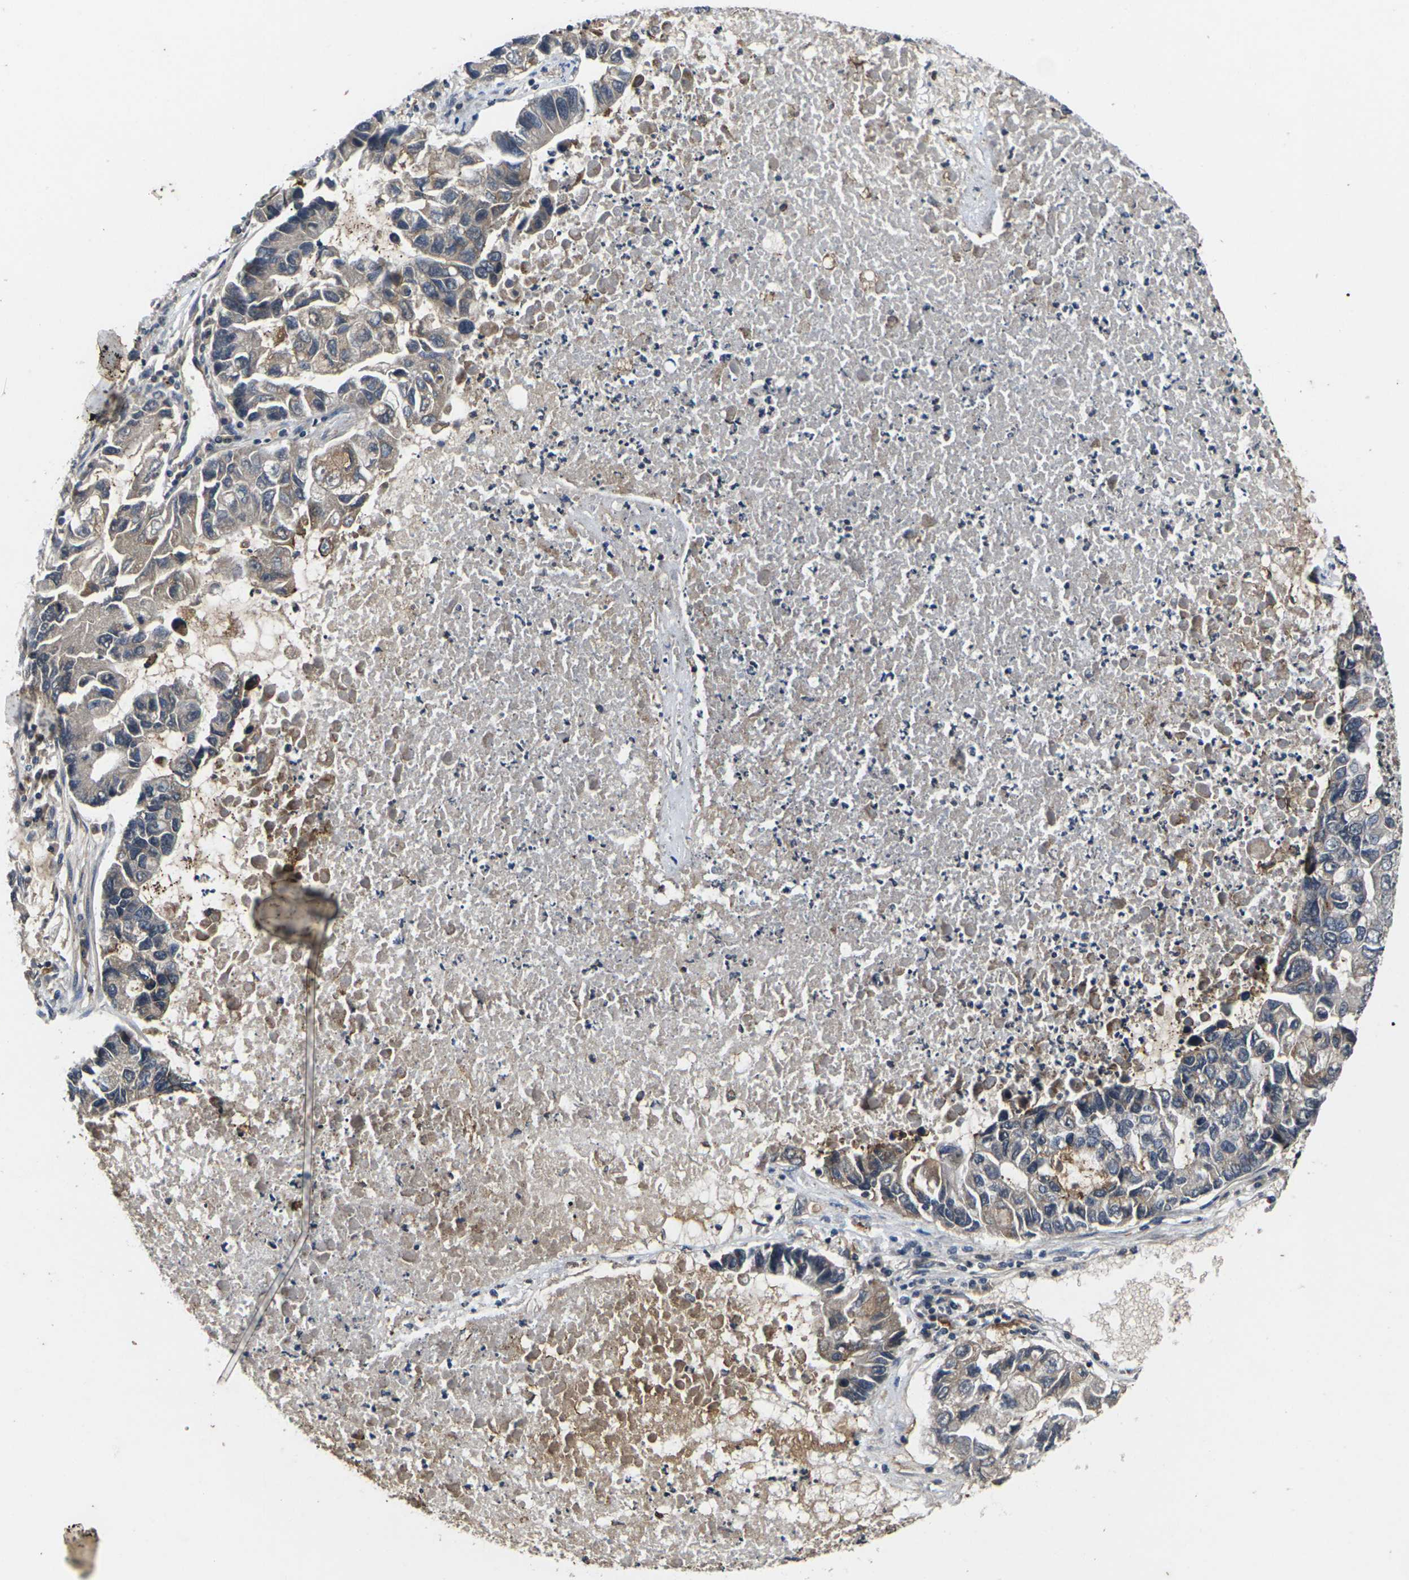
{"staining": {"intensity": "weak", "quantity": ">75%", "location": "cytoplasmic/membranous"}, "tissue": "lung cancer", "cell_type": "Tumor cells", "image_type": "cancer", "snomed": [{"axis": "morphology", "description": "Adenocarcinoma, NOS"}, {"axis": "topography", "description": "Lung"}], "caption": "IHC of lung cancer (adenocarcinoma) demonstrates low levels of weak cytoplasmic/membranous expression in about >75% of tumor cells.", "gene": "DKK2", "patient": {"sex": "female", "age": 51}}